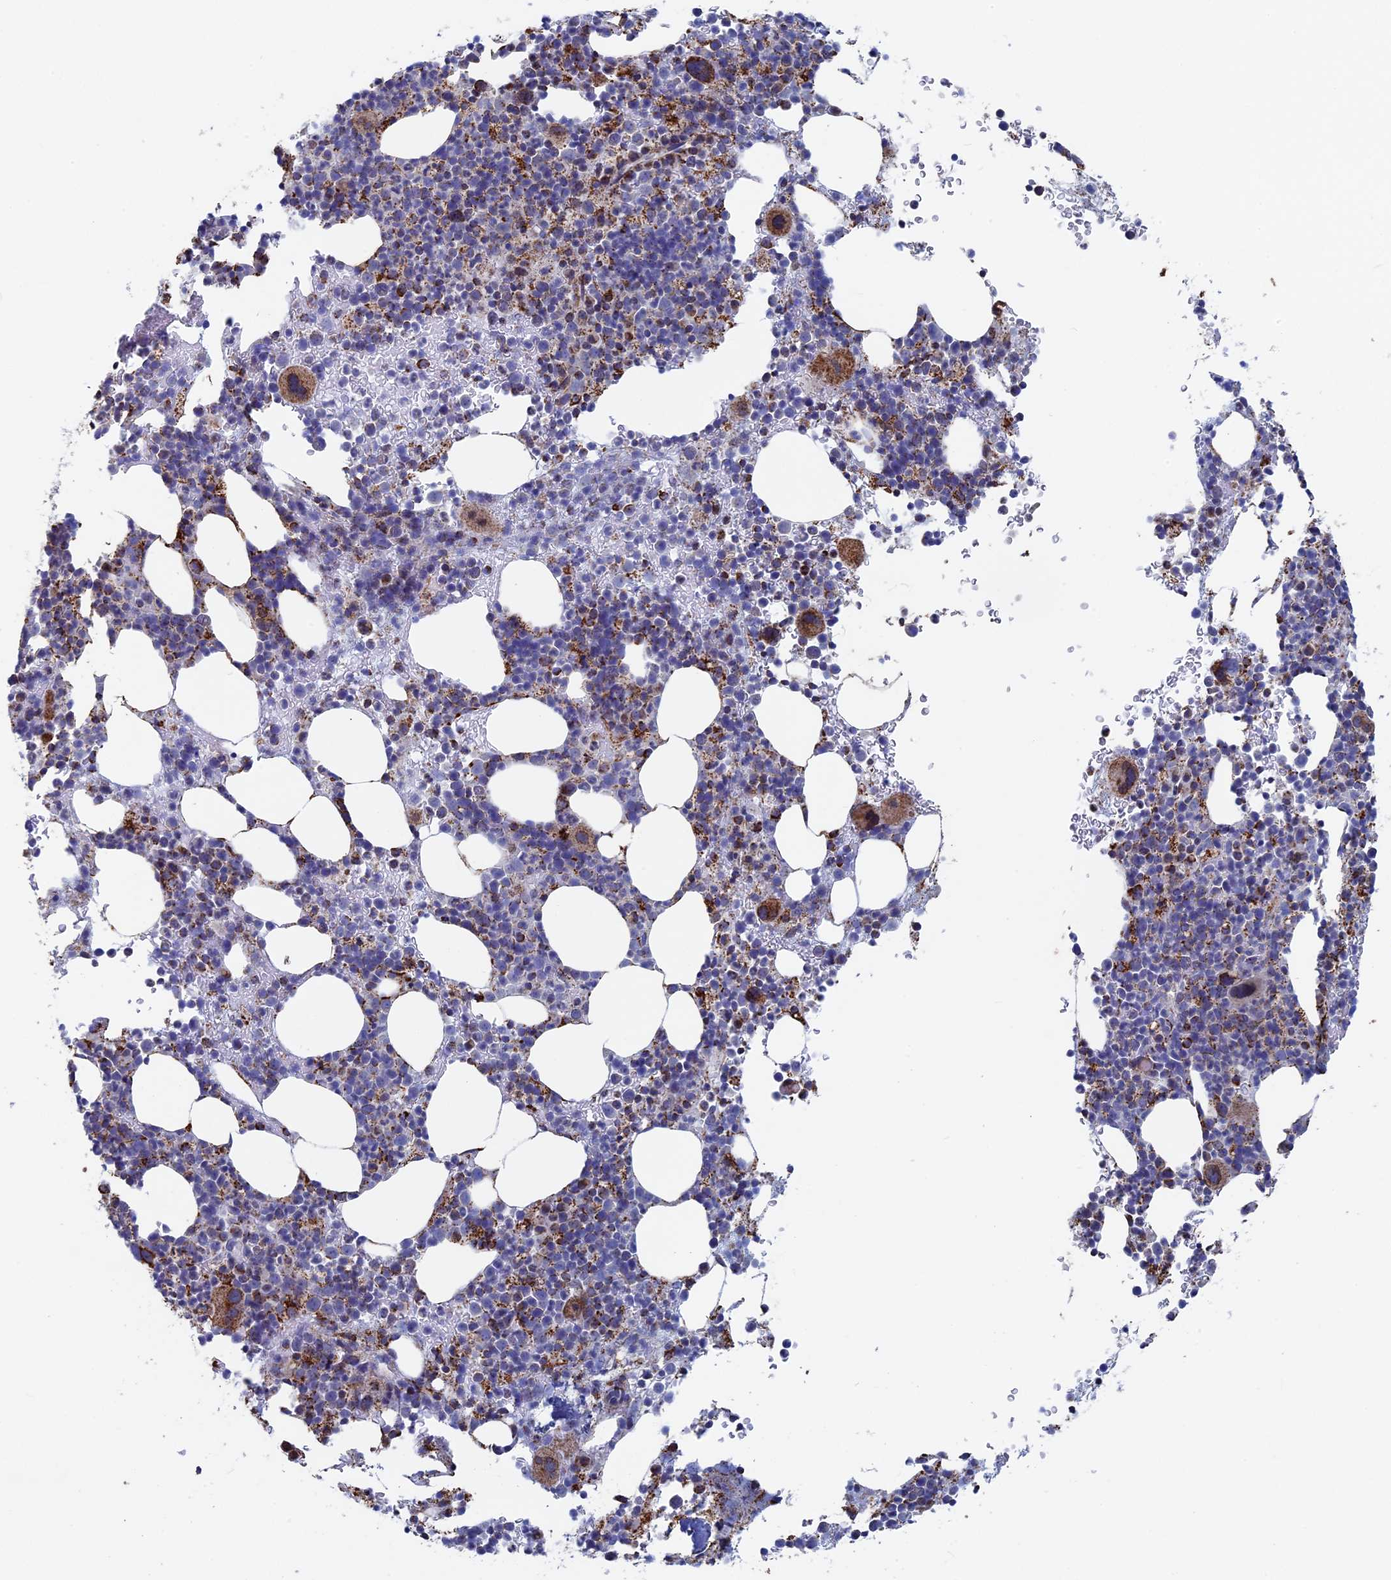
{"staining": {"intensity": "strong", "quantity": "<25%", "location": "cytoplasmic/membranous"}, "tissue": "bone marrow", "cell_type": "Hematopoietic cells", "image_type": "normal", "snomed": [{"axis": "morphology", "description": "Normal tissue, NOS"}, {"axis": "topography", "description": "Bone marrow"}], "caption": "Hematopoietic cells exhibit medium levels of strong cytoplasmic/membranous expression in approximately <25% of cells in unremarkable human bone marrow.", "gene": "SEC24D", "patient": {"sex": "female", "age": 82}}